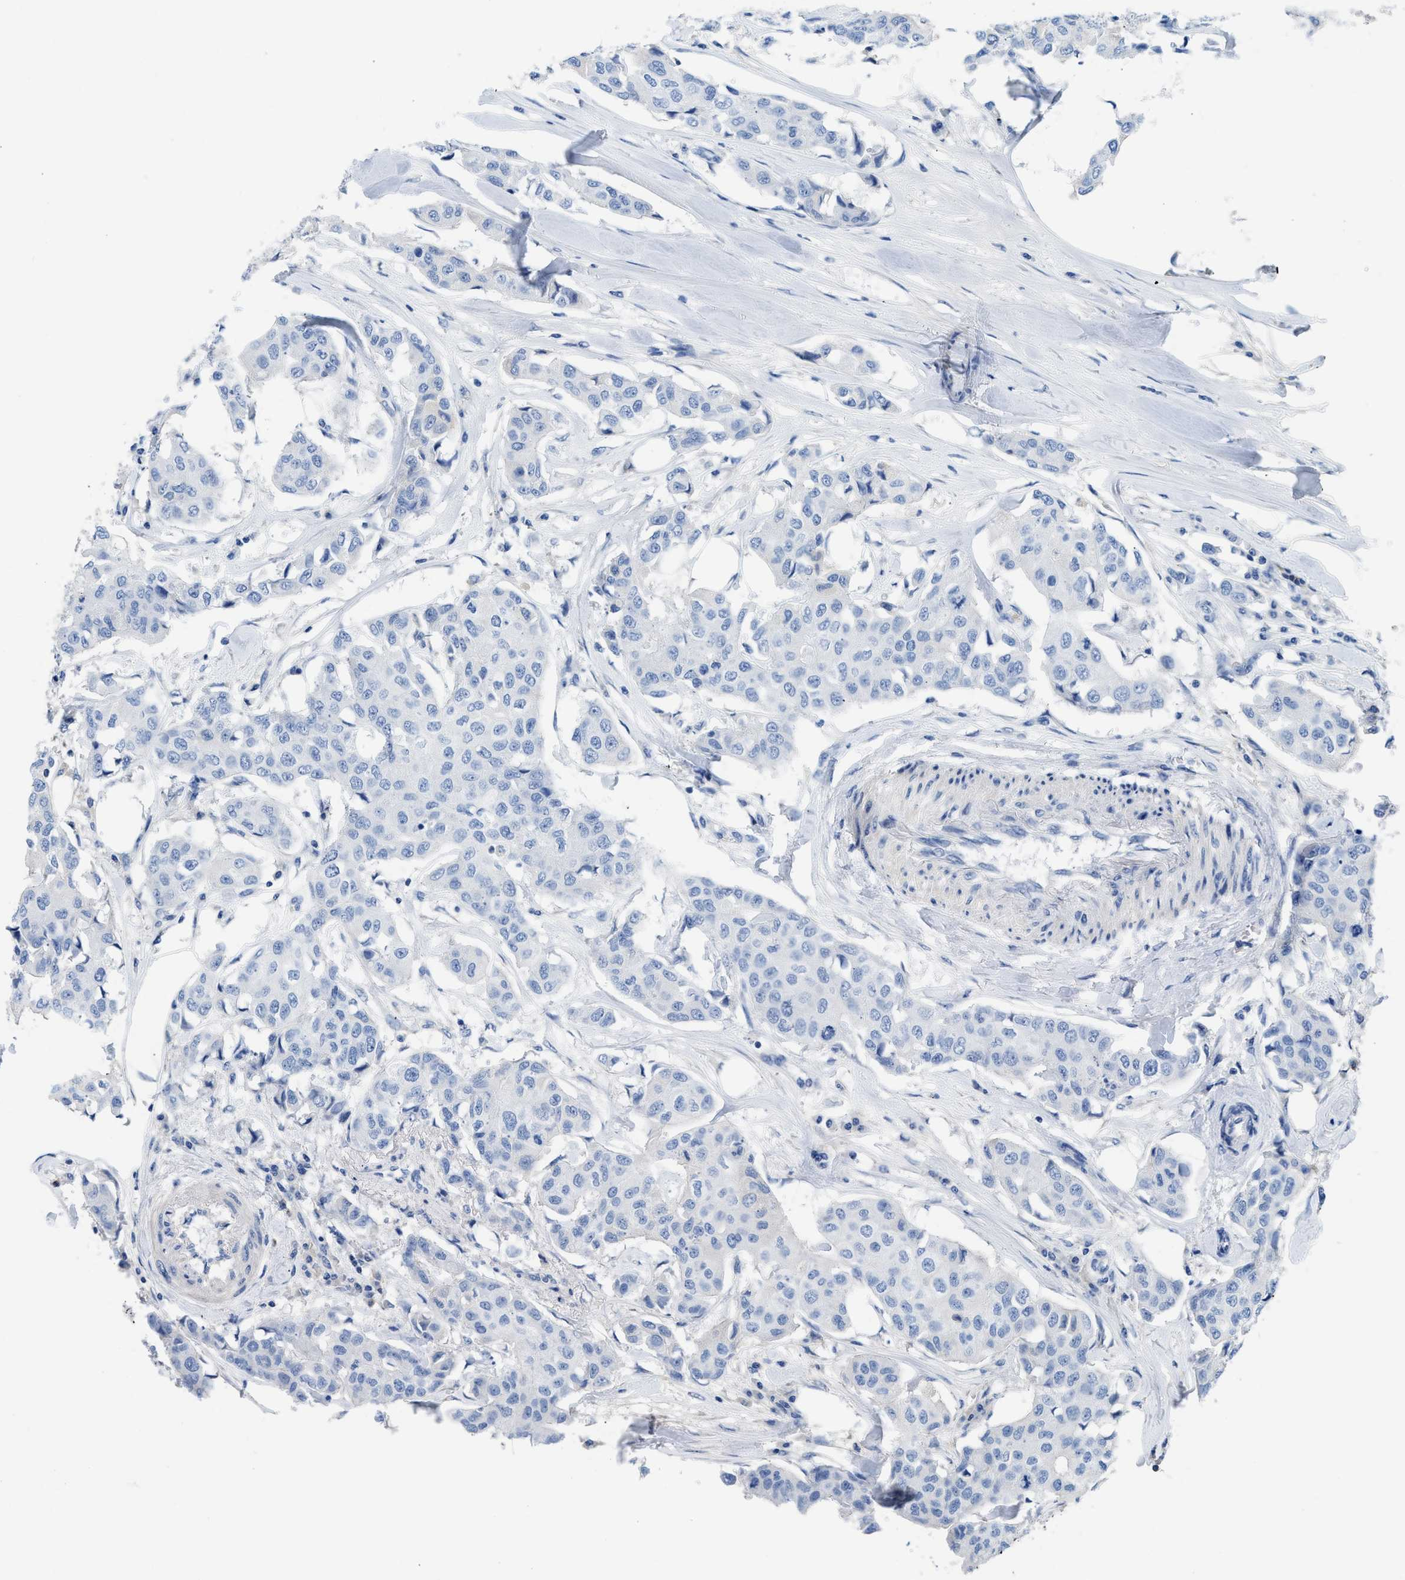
{"staining": {"intensity": "negative", "quantity": "none", "location": "none"}, "tissue": "breast cancer", "cell_type": "Tumor cells", "image_type": "cancer", "snomed": [{"axis": "morphology", "description": "Duct carcinoma"}, {"axis": "topography", "description": "Breast"}], "caption": "Breast intraductal carcinoma was stained to show a protein in brown. There is no significant positivity in tumor cells.", "gene": "C1S", "patient": {"sex": "female", "age": 80}}